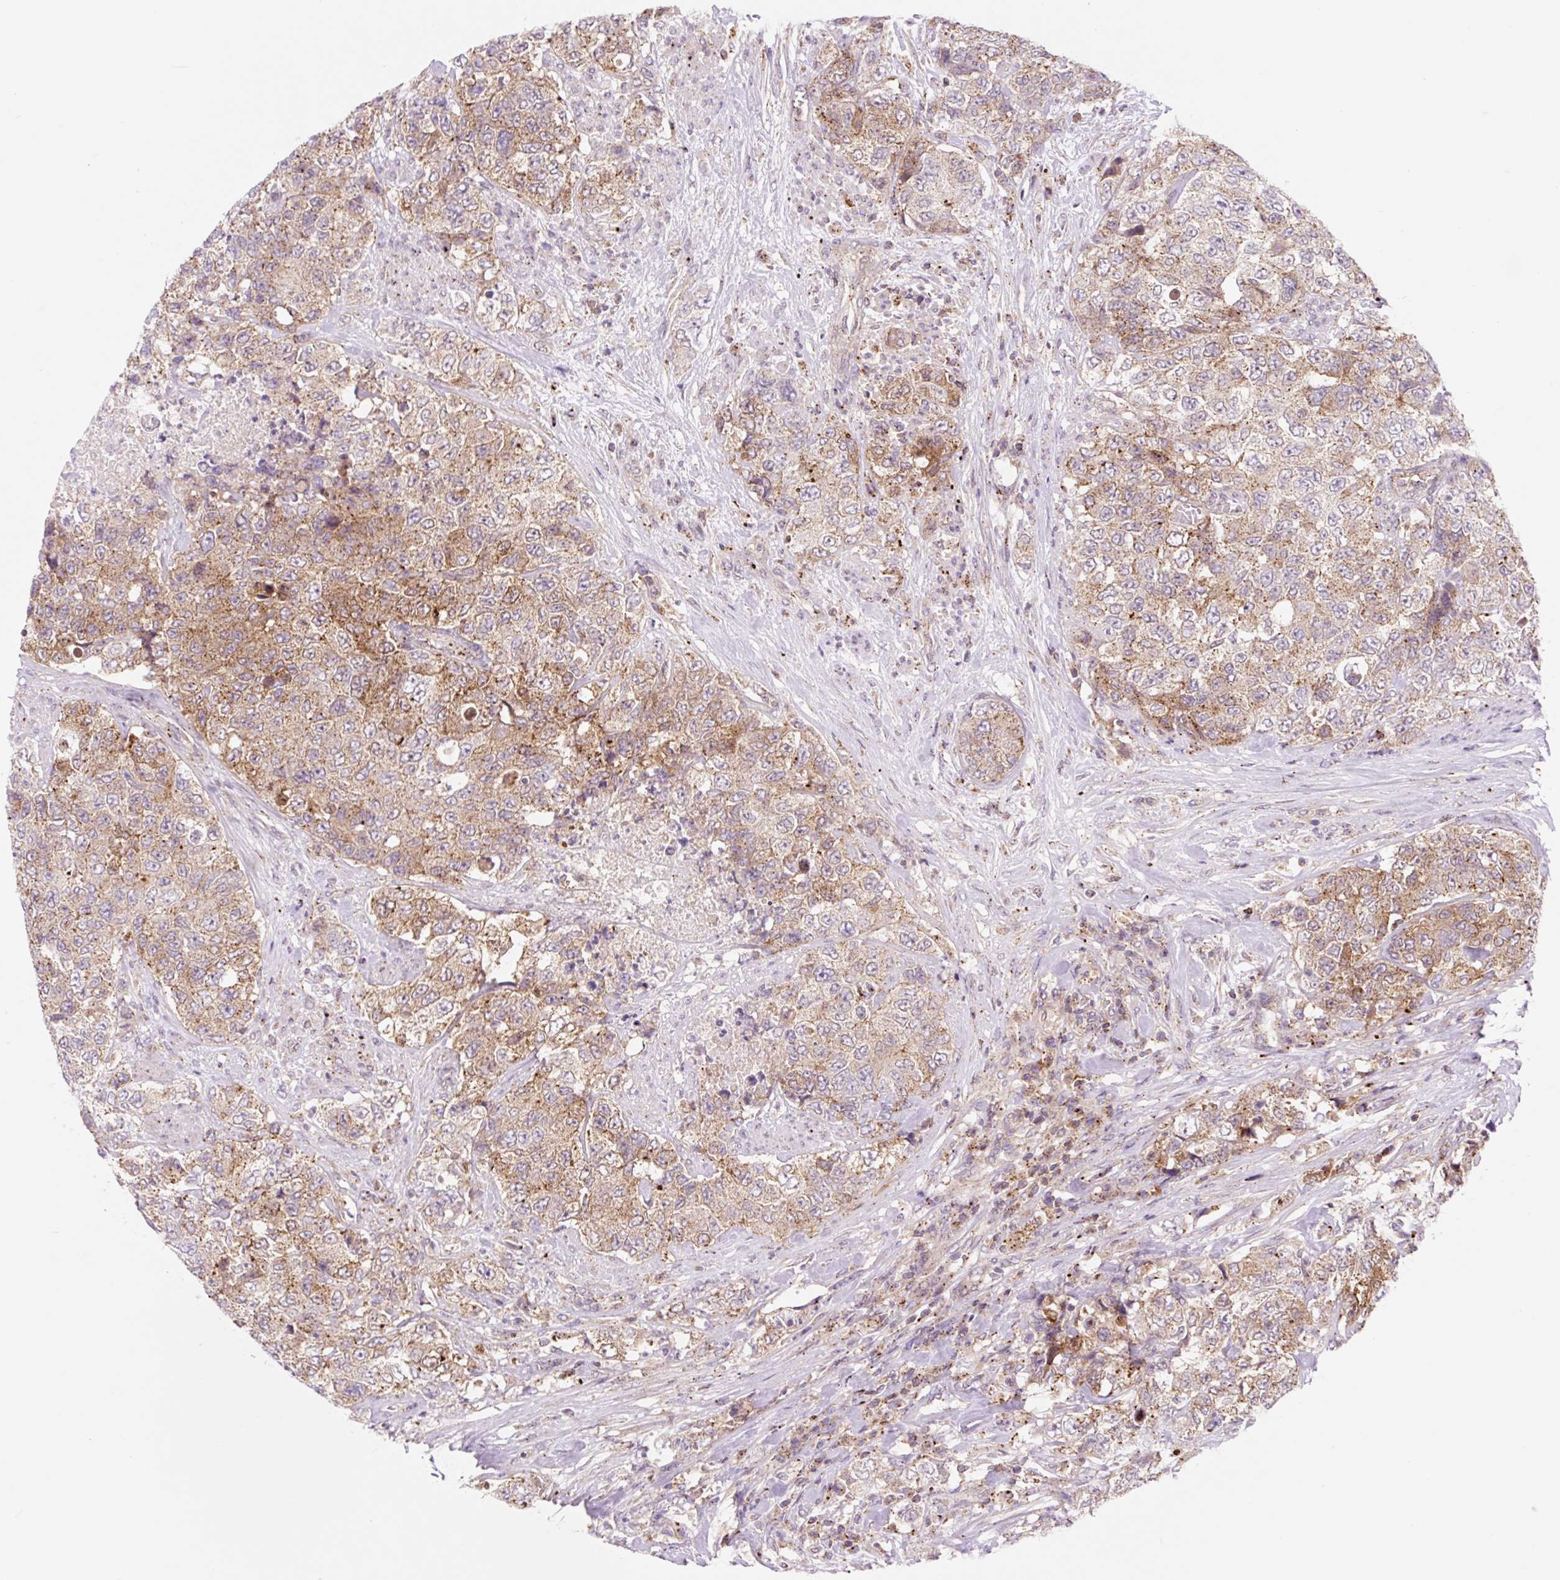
{"staining": {"intensity": "moderate", "quantity": ">75%", "location": "cytoplasmic/membranous"}, "tissue": "urothelial cancer", "cell_type": "Tumor cells", "image_type": "cancer", "snomed": [{"axis": "morphology", "description": "Urothelial carcinoma, High grade"}, {"axis": "topography", "description": "Urinary bladder"}], "caption": "This histopathology image shows urothelial carcinoma (high-grade) stained with IHC to label a protein in brown. The cytoplasmic/membranous of tumor cells show moderate positivity for the protein. Nuclei are counter-stained blue.", "gene": "VPS4A", "patient": {"sex": "female", "age": 78}}